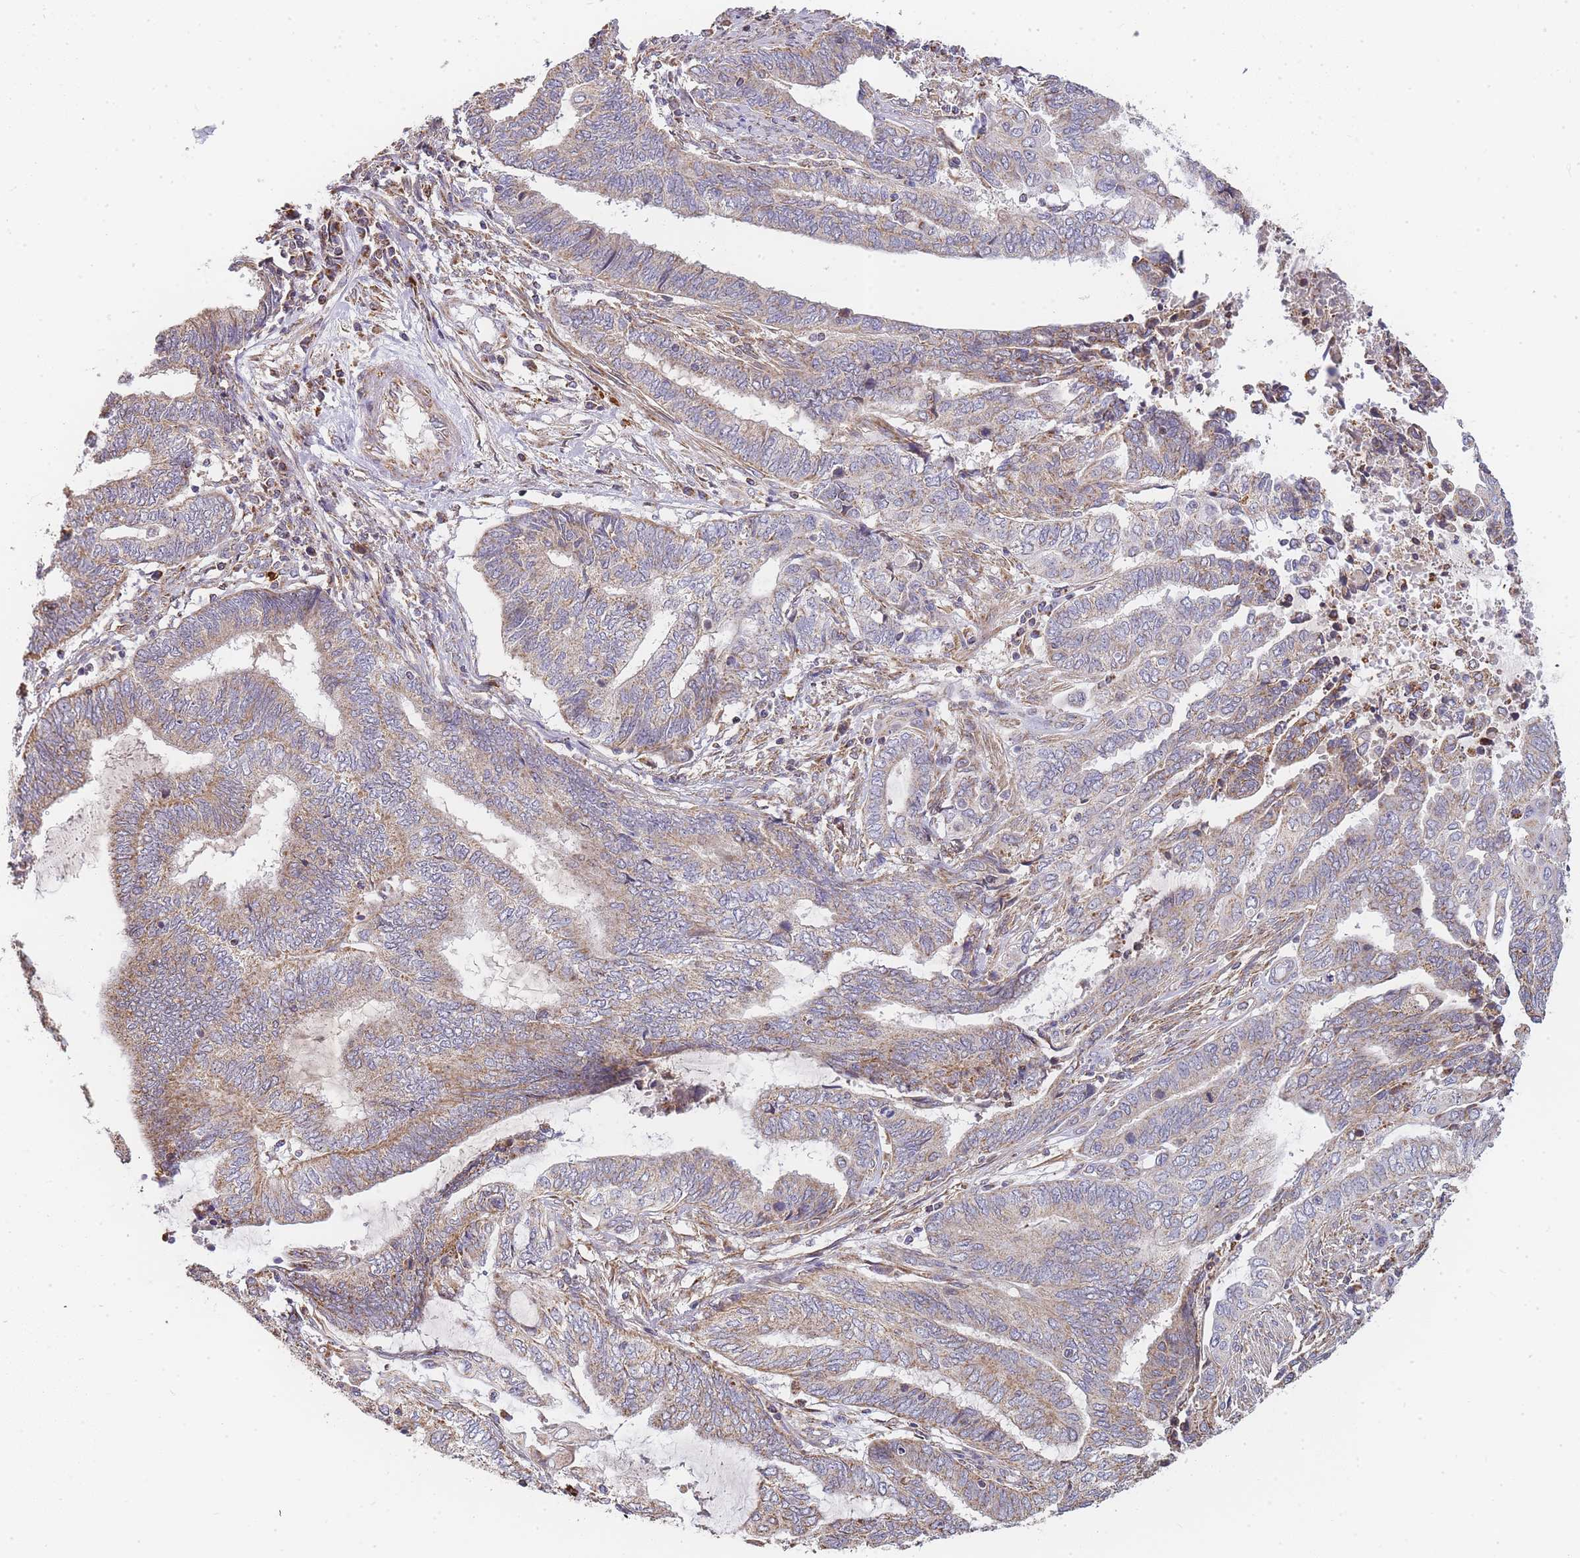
{"staining": {"intensity": "weak", "quantity": "25%-75%", "location": "cytoplasmic/membranous"}, "tissue": "endometrial cancer", "cell_type": "Tumor cells", "image_type": "cancer", "snomed": [{"axis": "morphology", "description": "Adenocarcinoma, NOS"}, {"axis": "topography", "description": "Uterus"}, {"axis": "topography", "description": "Endometrium"}], "caption": "Protein analysis of endometrial cancer tissue demonstrates weak cytoplasmic/membranous staining in about 25%-75% of tumor cells.", "gene": "ADCY9", "patient": {"sex": "female", "age": 70}}